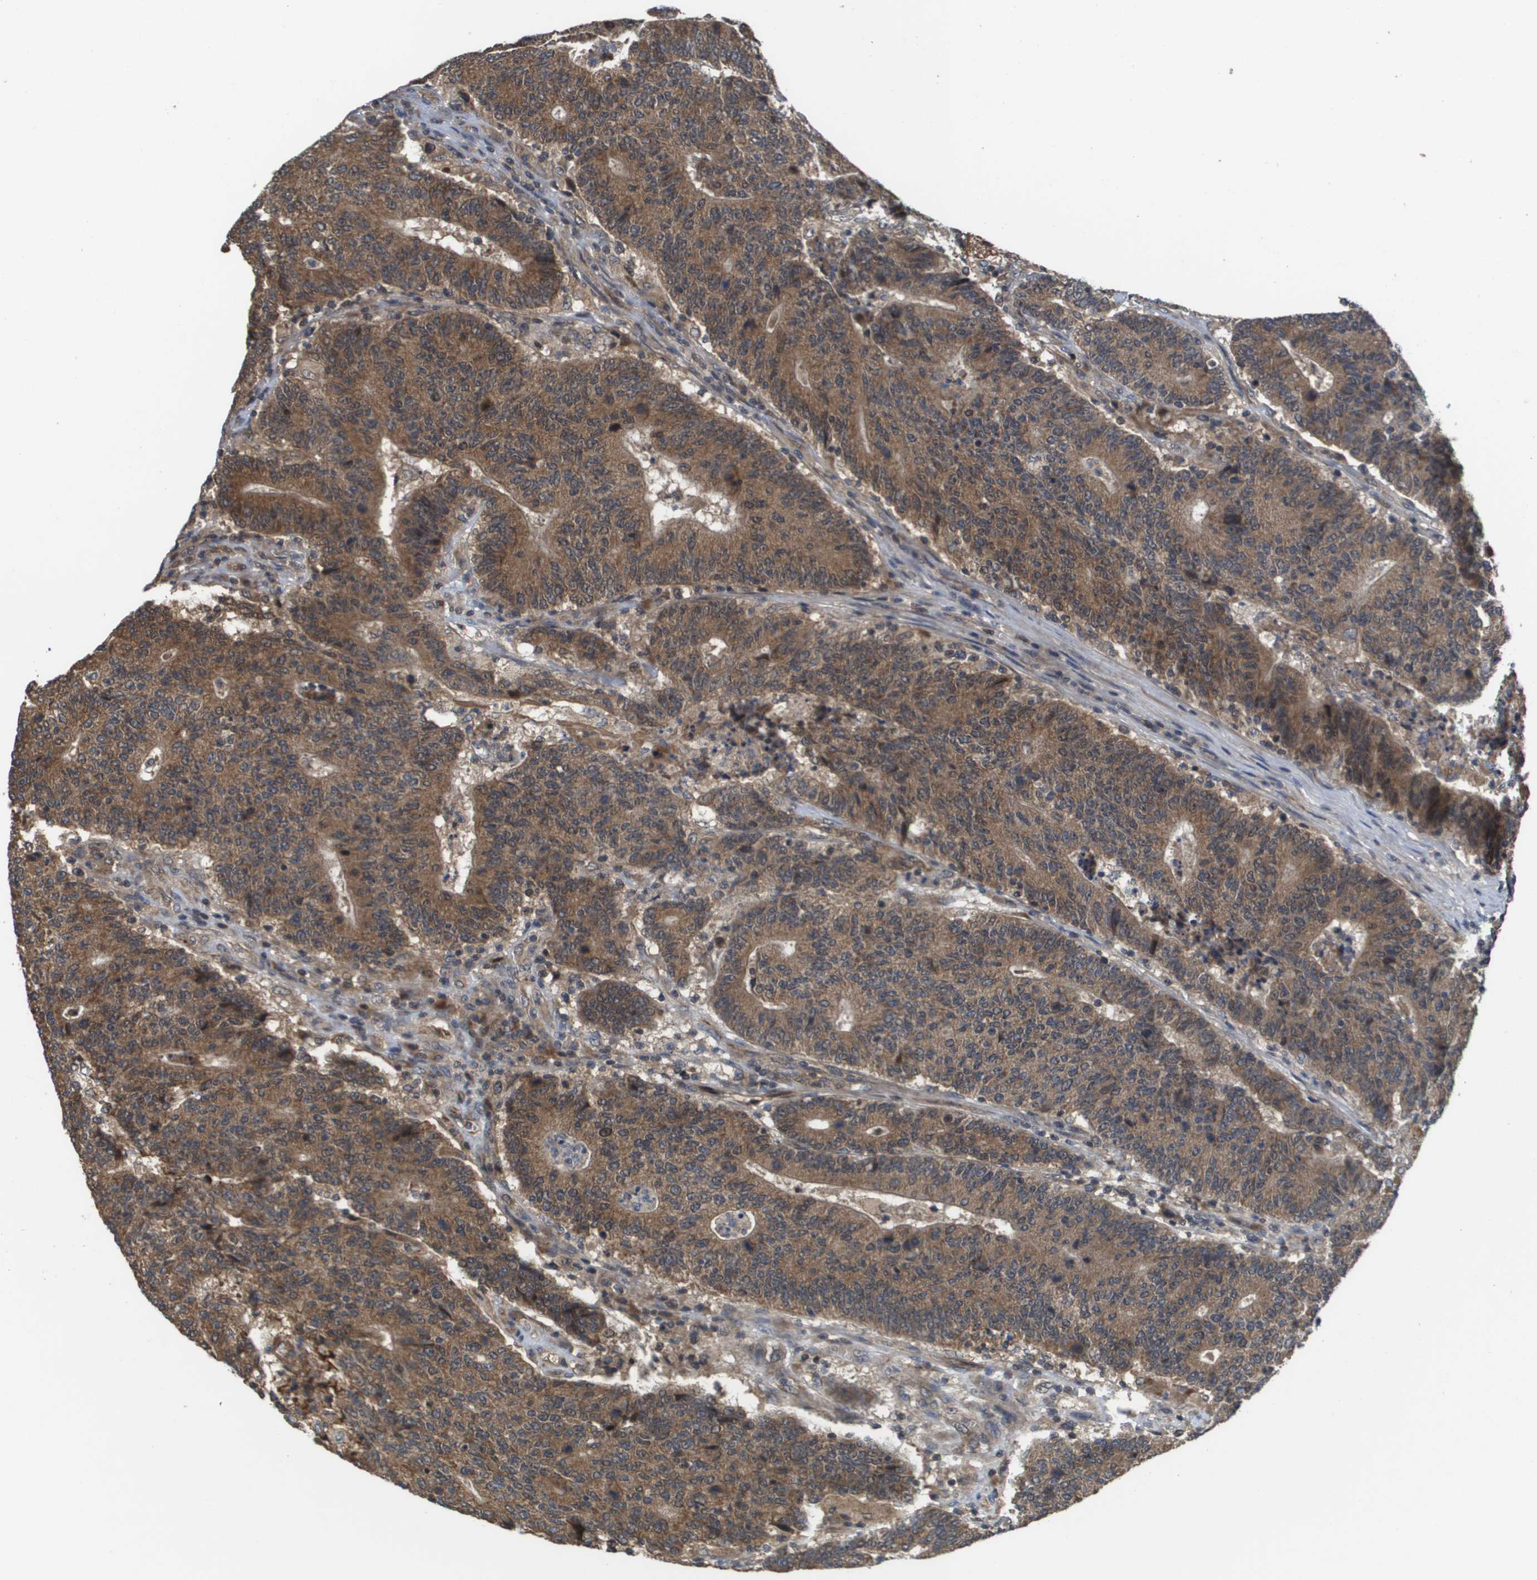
{"staining": {"intensity": "moderate", "quantity": ">75%", "location": "cytoplasmic/membranous"}, "tissue": "colorectal cancer", "cell_type": "Tumor cells", "image_type": "cancer", "snomed": [{"axis": "morphology", "description": "Normal tissue, NOS"}, {"axis": "morphology", "description": "Adenocarcinoma, NOS"}, {"axis": "topography", "description": "Colon"}], "caption": "Protein expression analysis of colorectal adenocarcinoma demonstrates moderate cytoplasmic/membranous expression in about >75% of tumor cells. (Brightfield microscopy of DAB IHC at high magnification).", "gene": "RBM38", "patient": {"sex": "female", "age": 75}}